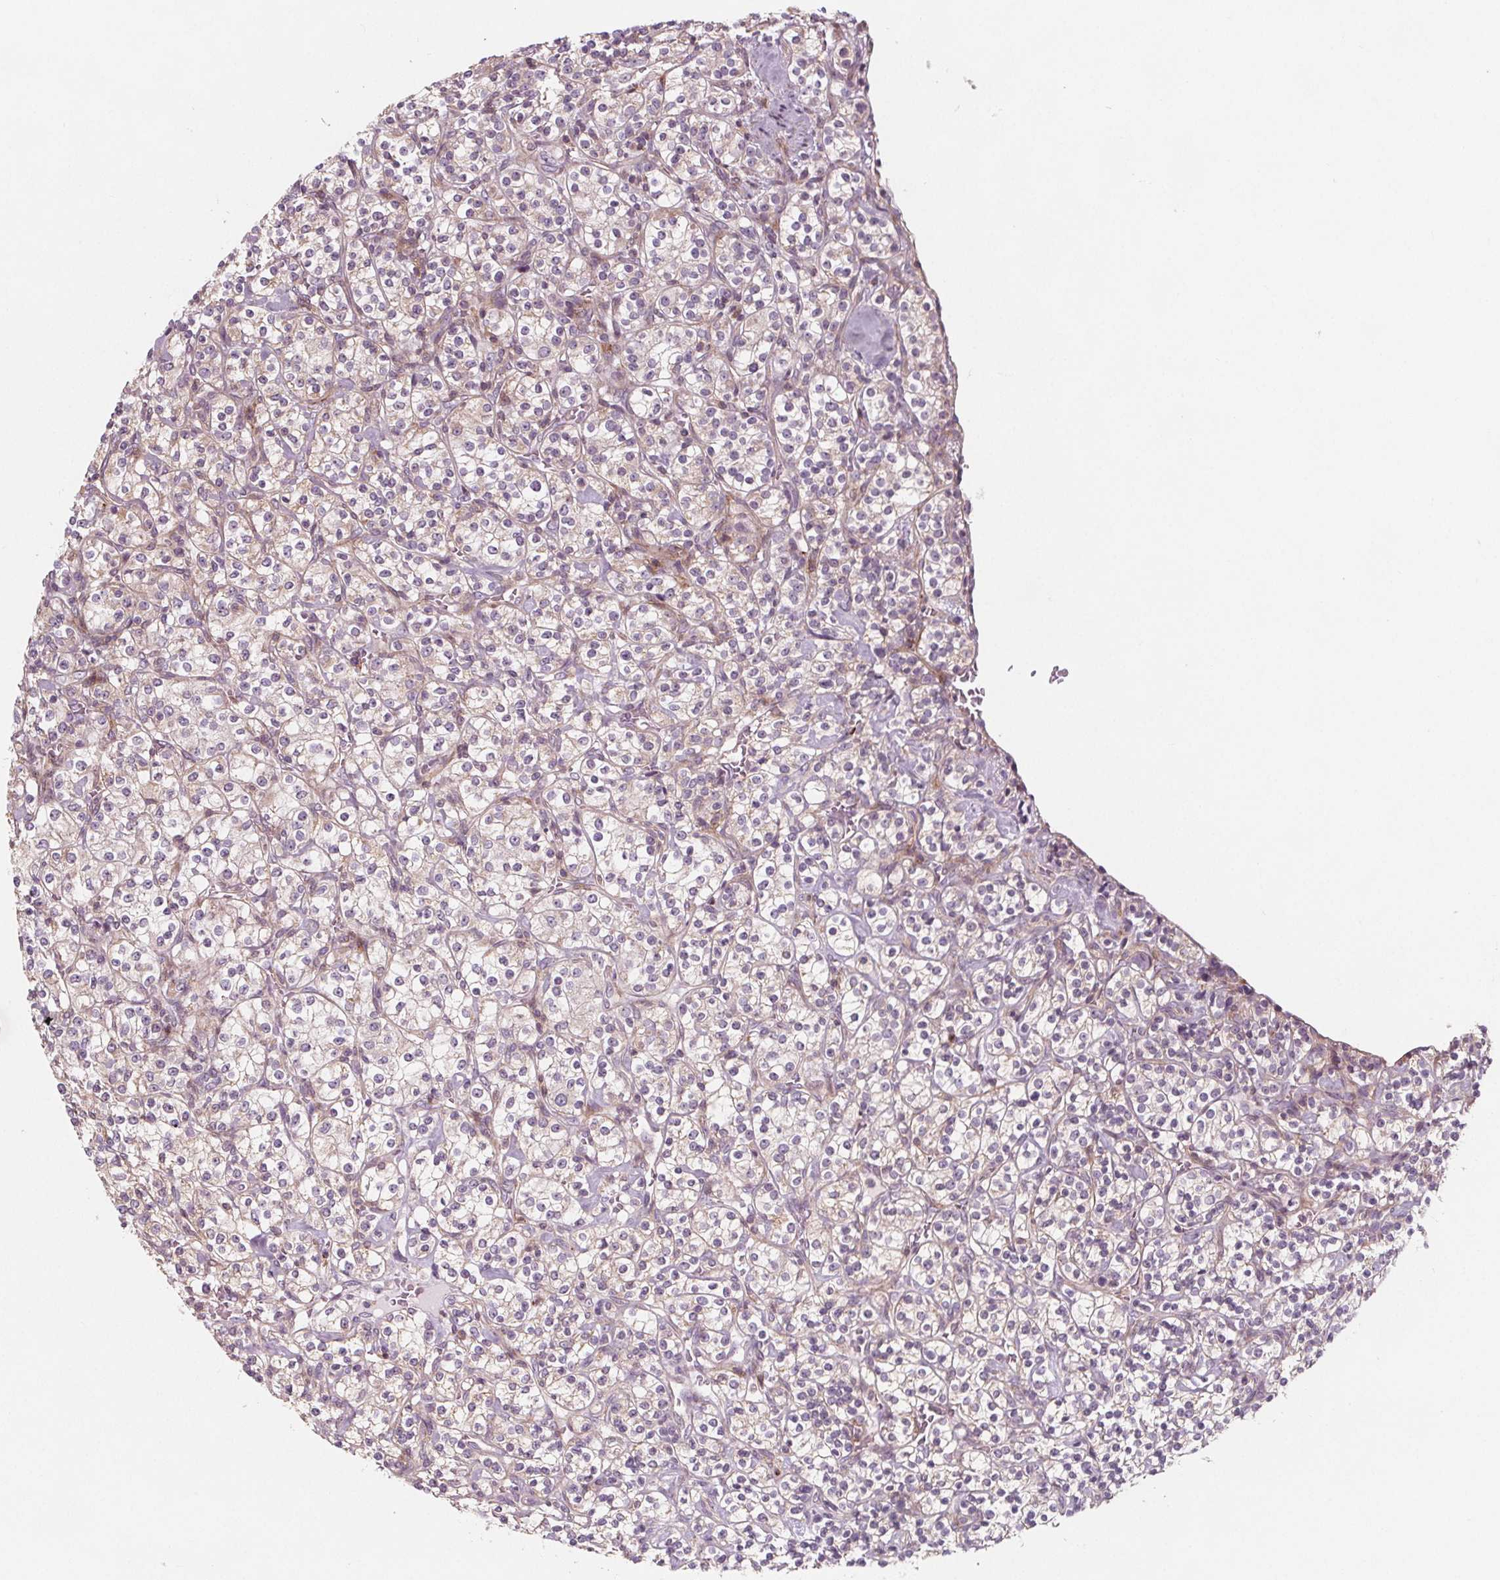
{"staining": {"intensity": "negative", "quantity": "none", "location": "none"}, "tissue": "renal cancer", "cell_type": "Tumor cells", "image_type": "cancer", "snomed": [{"axis": "morphology", "description": "Adenocarcinoma, NOS"}, {"axis": "topography", "description": "Kidney"}], "caption": "Immunohistochemical staining of human adenocarcinoma (renal) shows no significant positivity in tumor cells.", "gene": "ADAM33", "patient": {"sex": "male", "age": 77}}